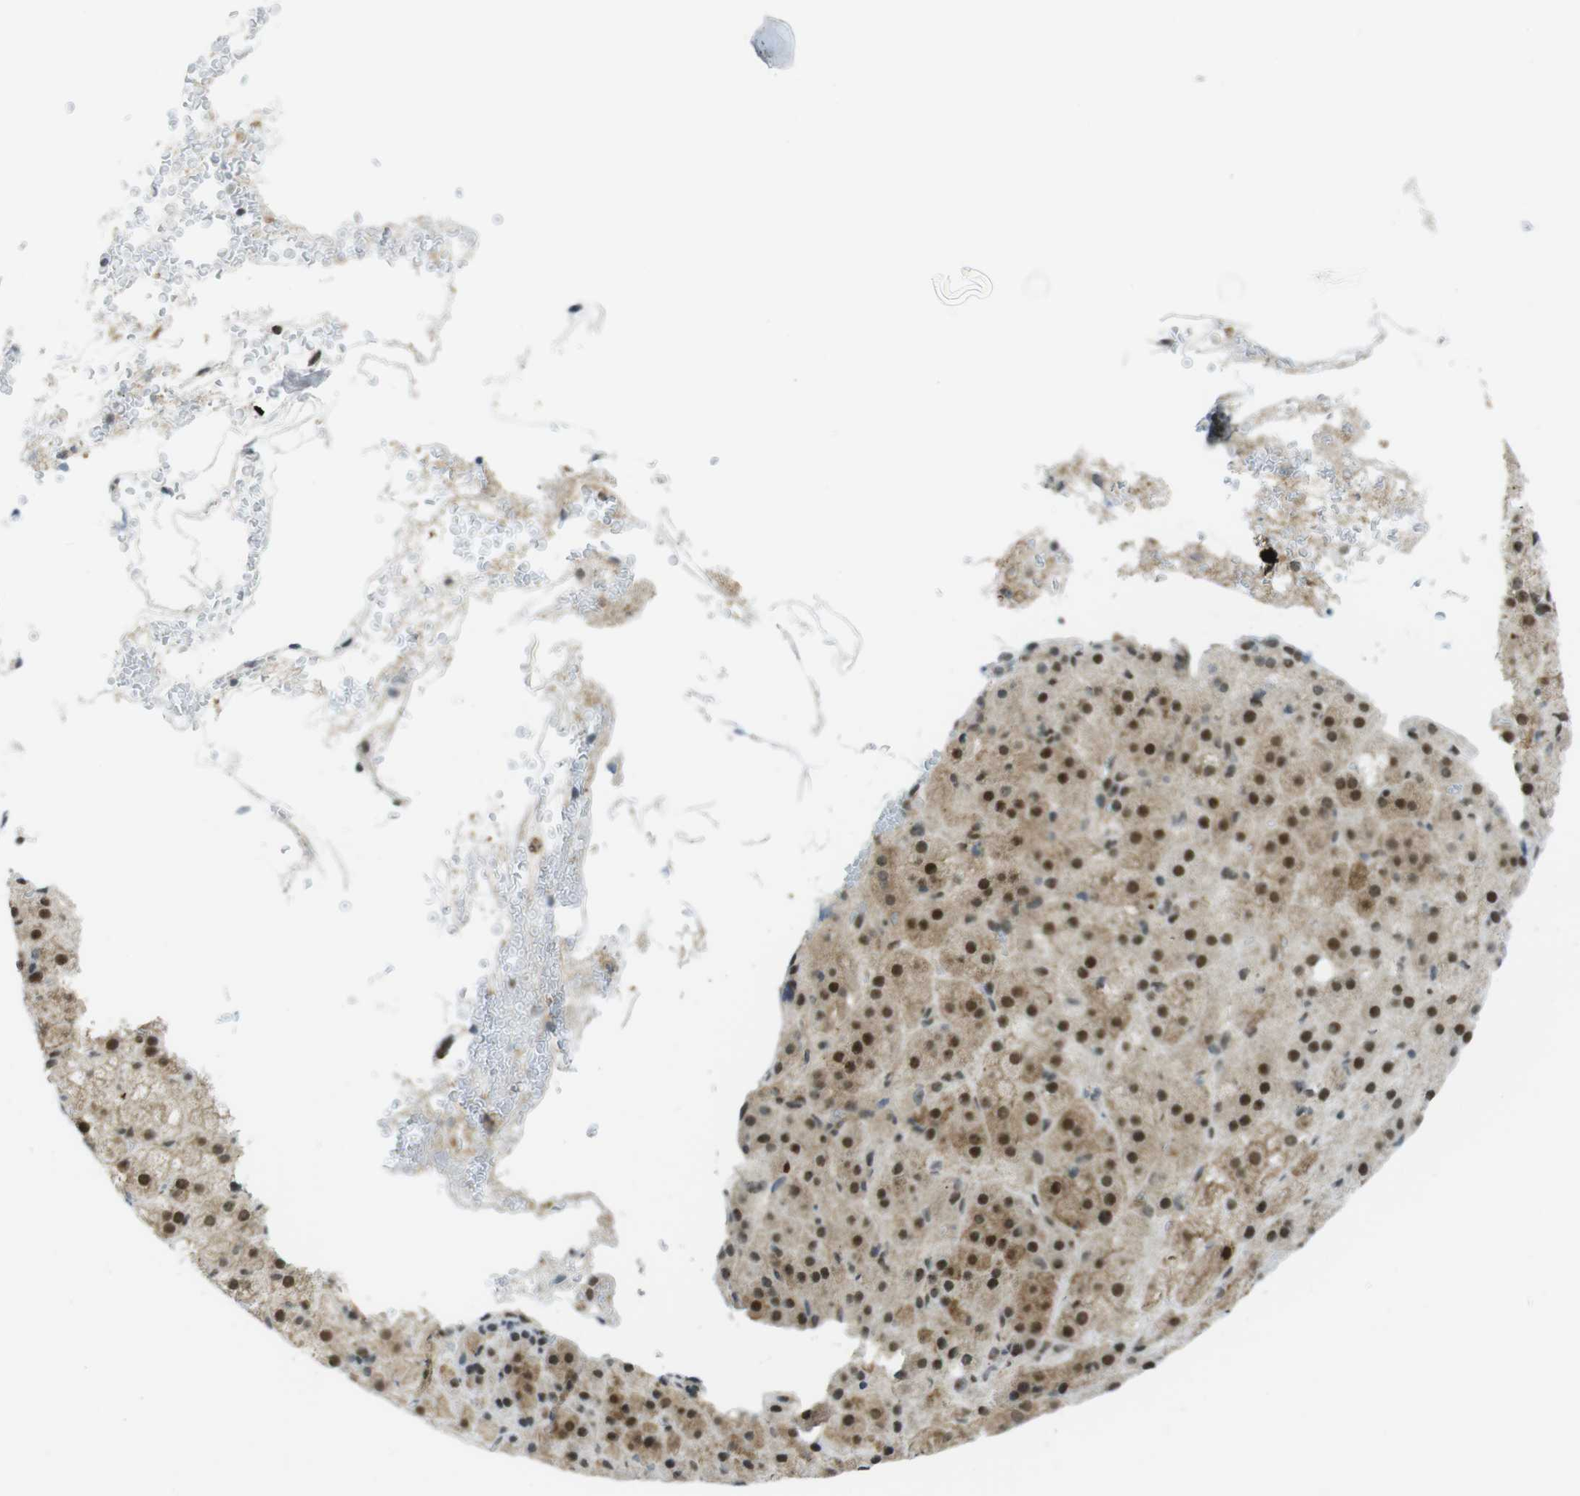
{"staining": {"intensity": "strong", "quantity": "<25%", "location": "cytoplasmic/membranous,nuclear"}, "tissue": "adrenal gland", "cell_type": "Glandular cells", "image_type": "normal", "snomed": [{"axis": "morphology", "description": "Normal tissue, NOS"}, {"axis": "topography", "description": "Adrenal gland"}], "caption": "Glandular cells show strong cytoplasmic/membranous,nuclear expression in about <25% of cells in benign adrenal gland.", "gene": "UBB", "patient": {"sex": "female", "age": 57}}